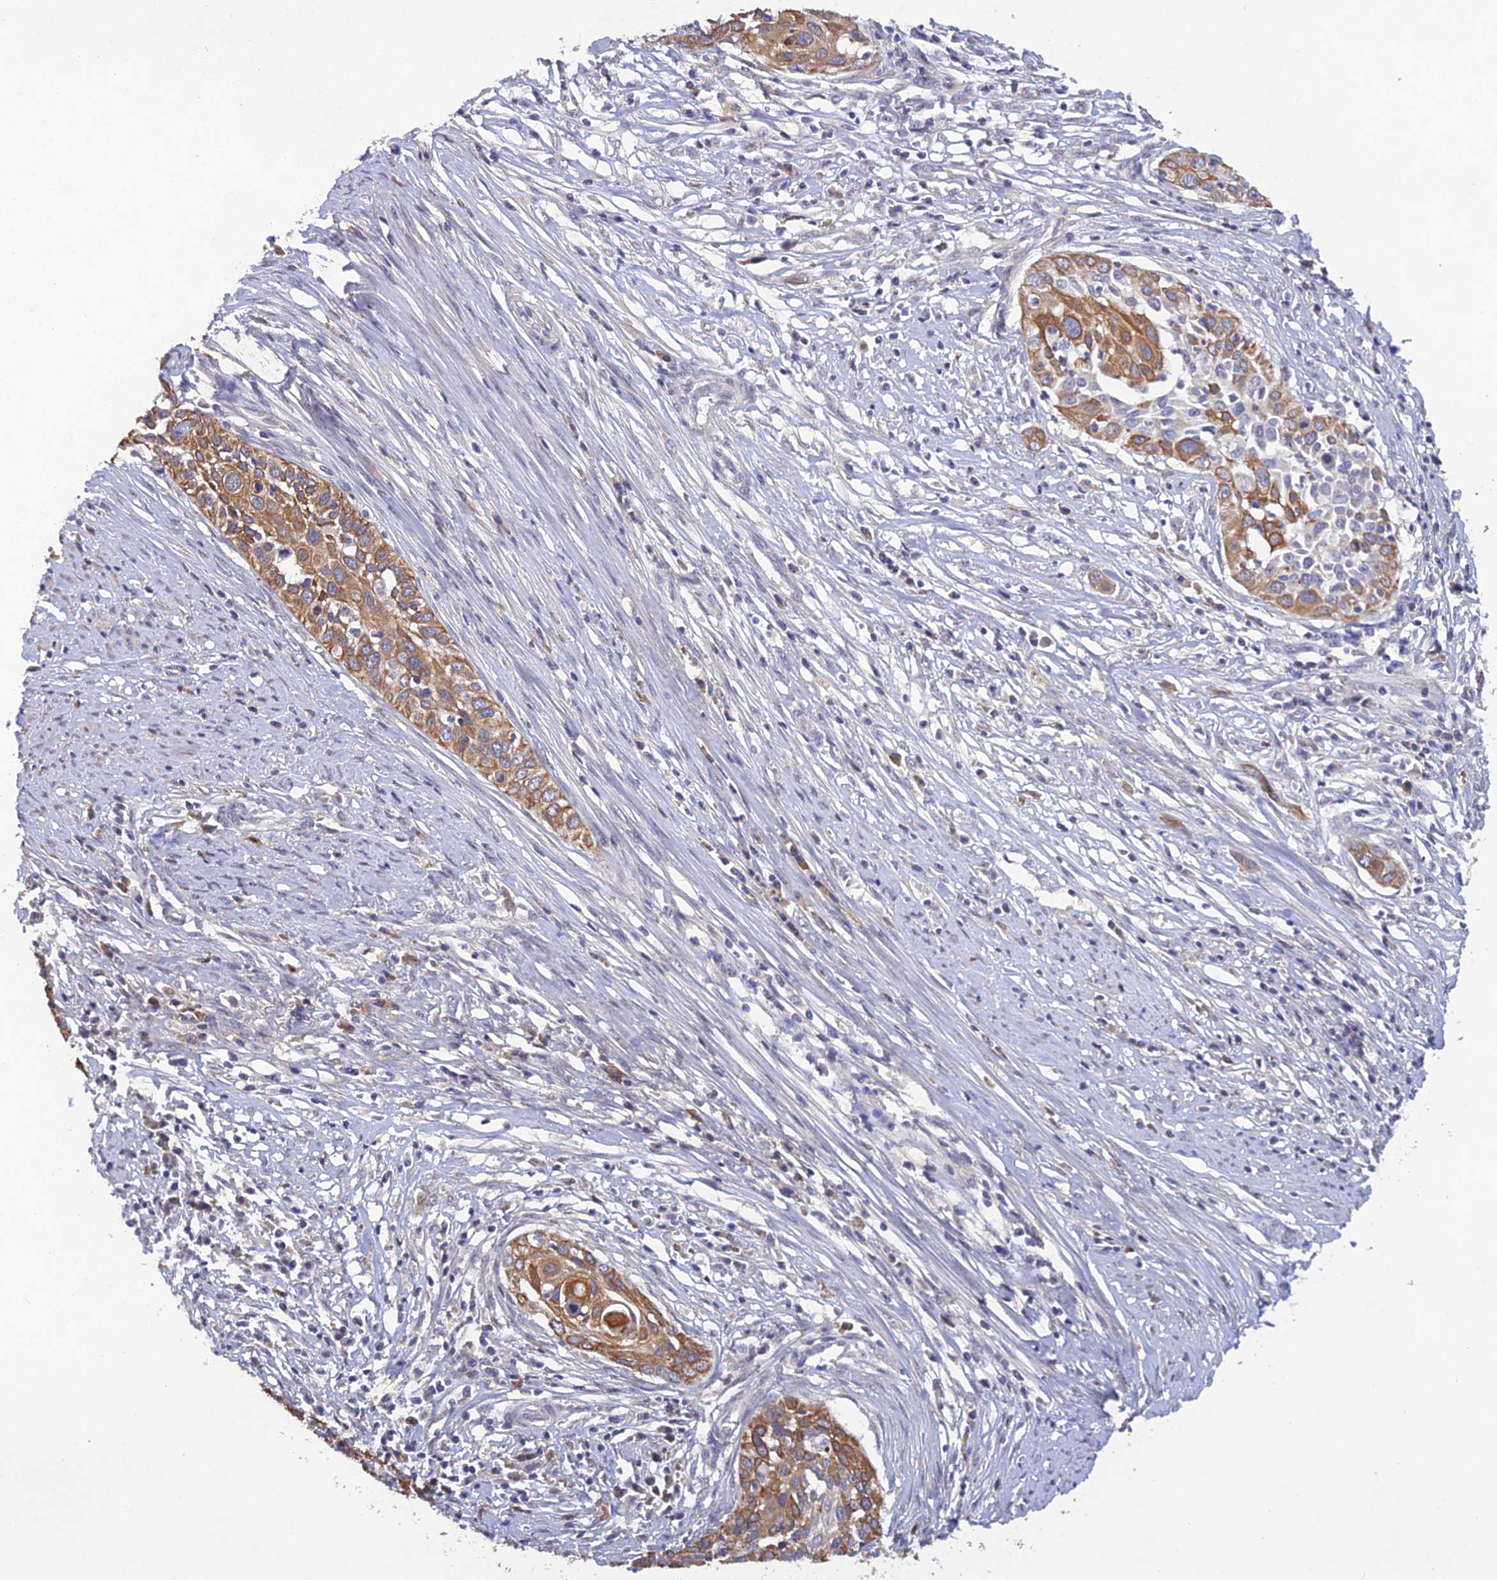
{"staining": {"intensity": "moderate", "quantity": ">75%", "location": "cytoplasmic/membranous"}, "tissue": "cervical cancer", "cell_type": "Tumor cells", "image_type": "cancer", "snomed": [{"axis": "morphology", "description": "Squamous cell carcinoma, NOS"}, {"axis": "topography", "description": "Cervix"}], "caption": "A histopathology image showing moderate cytoplasmic/membranous positivity in about >75% of tumor cells in cervical squamous cell carcinoma, as visualized by brown immunohistochemical staining.", "gene": "SLC39A13", "patient": {"sex": "female", "age": 34}}